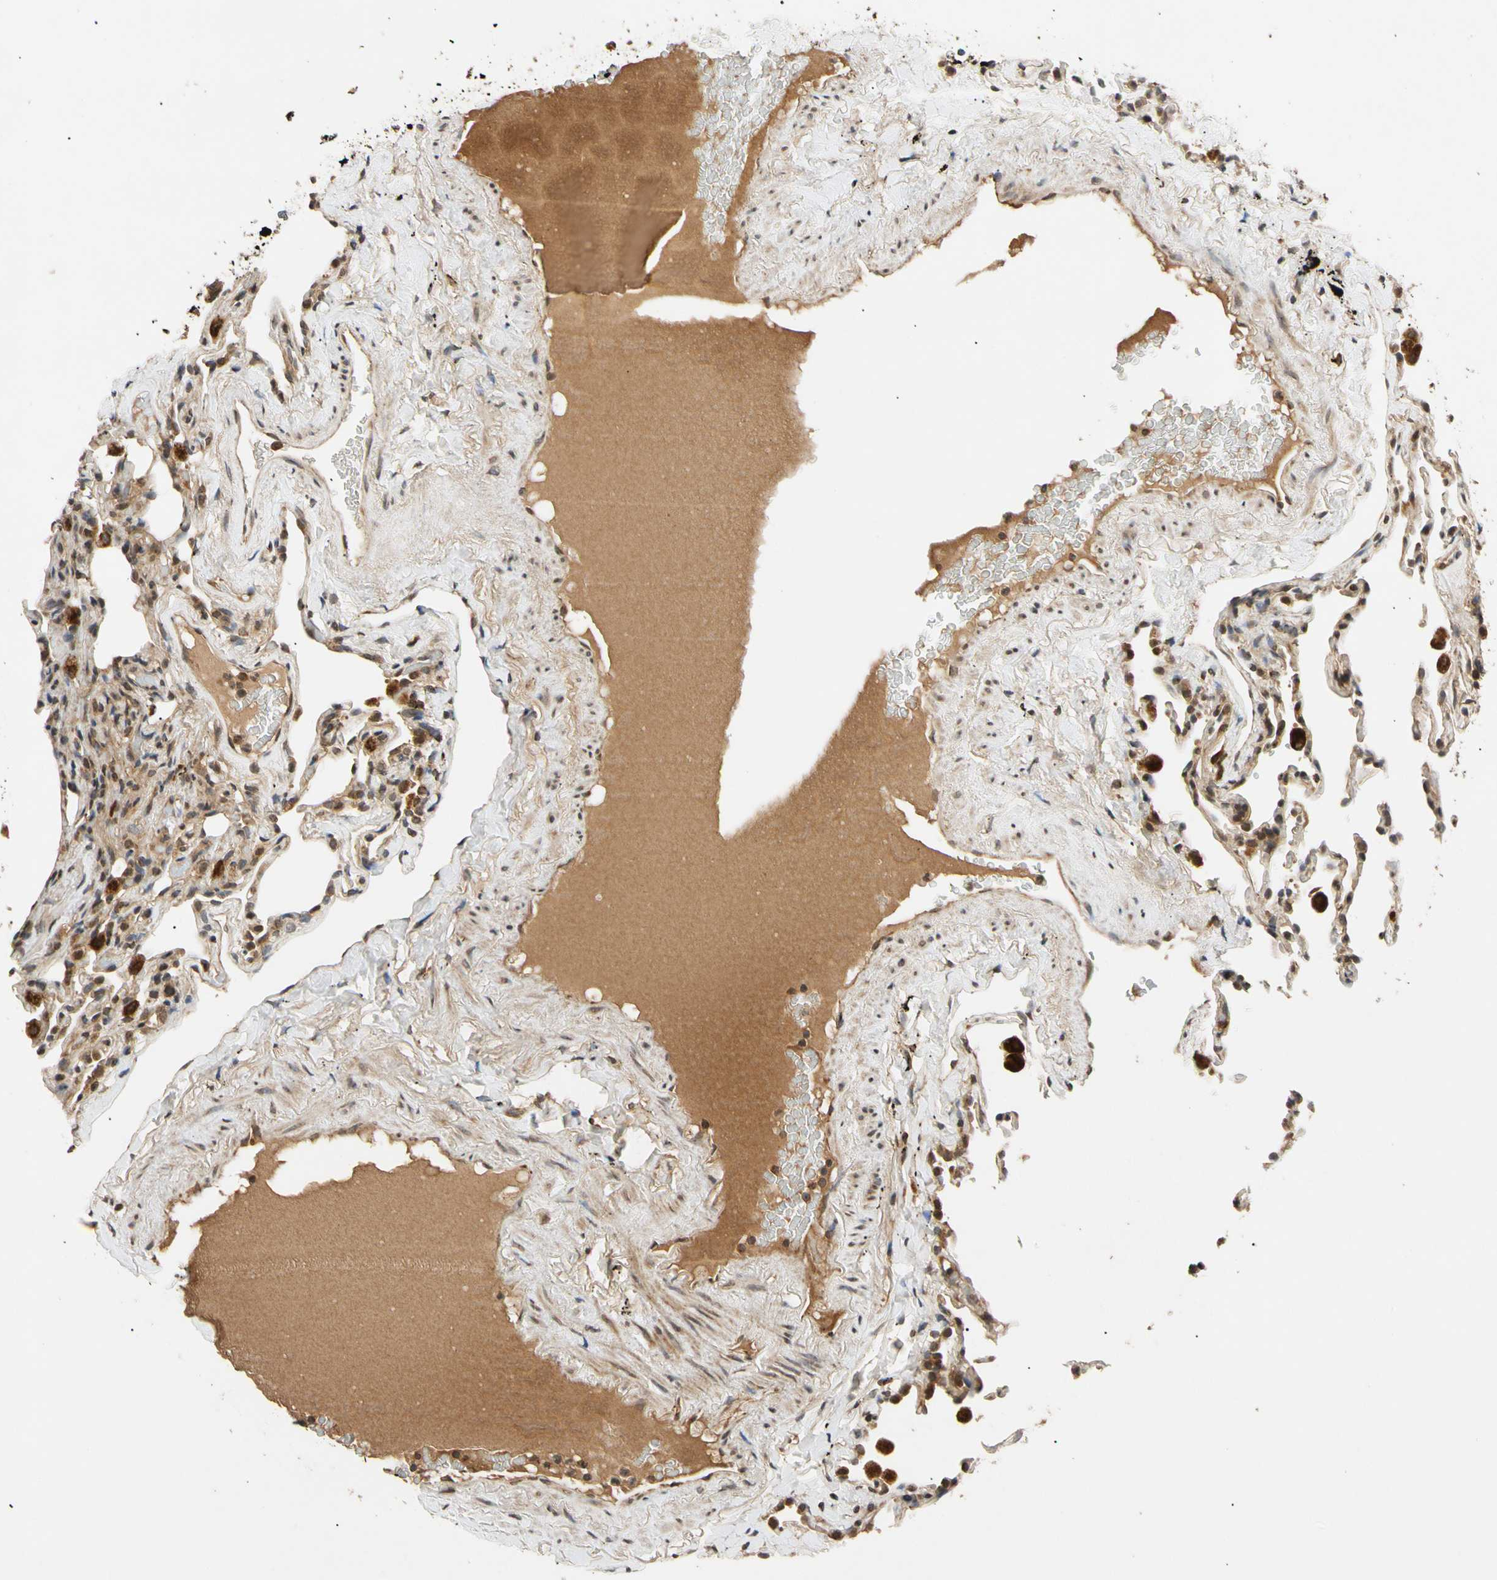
{"staining": {"intensity": "moderate", "quantity": ">75%", "location": "cytoplasmic/membranous,nuclear"}, "tissue": "lung", "cell_type": "Alveolar cells", "image_type": "normal", "snomed": [{"axis": "morphology", "description": "Normal tissue, NOS"}, {"axis": "morphology", "description": "Soft tissue tumor metastatic"}, {"axis": "topography", "description": "Lung"}], "caption": "Benign lung demonstrates moderate cytoplasmic/membranous,nuclear positivity in approximately >75% of alveolar cells, visualized by immunohistochemistry.", "gene": "MRPS22", "patient": {"sex": "male", "age": 59}}